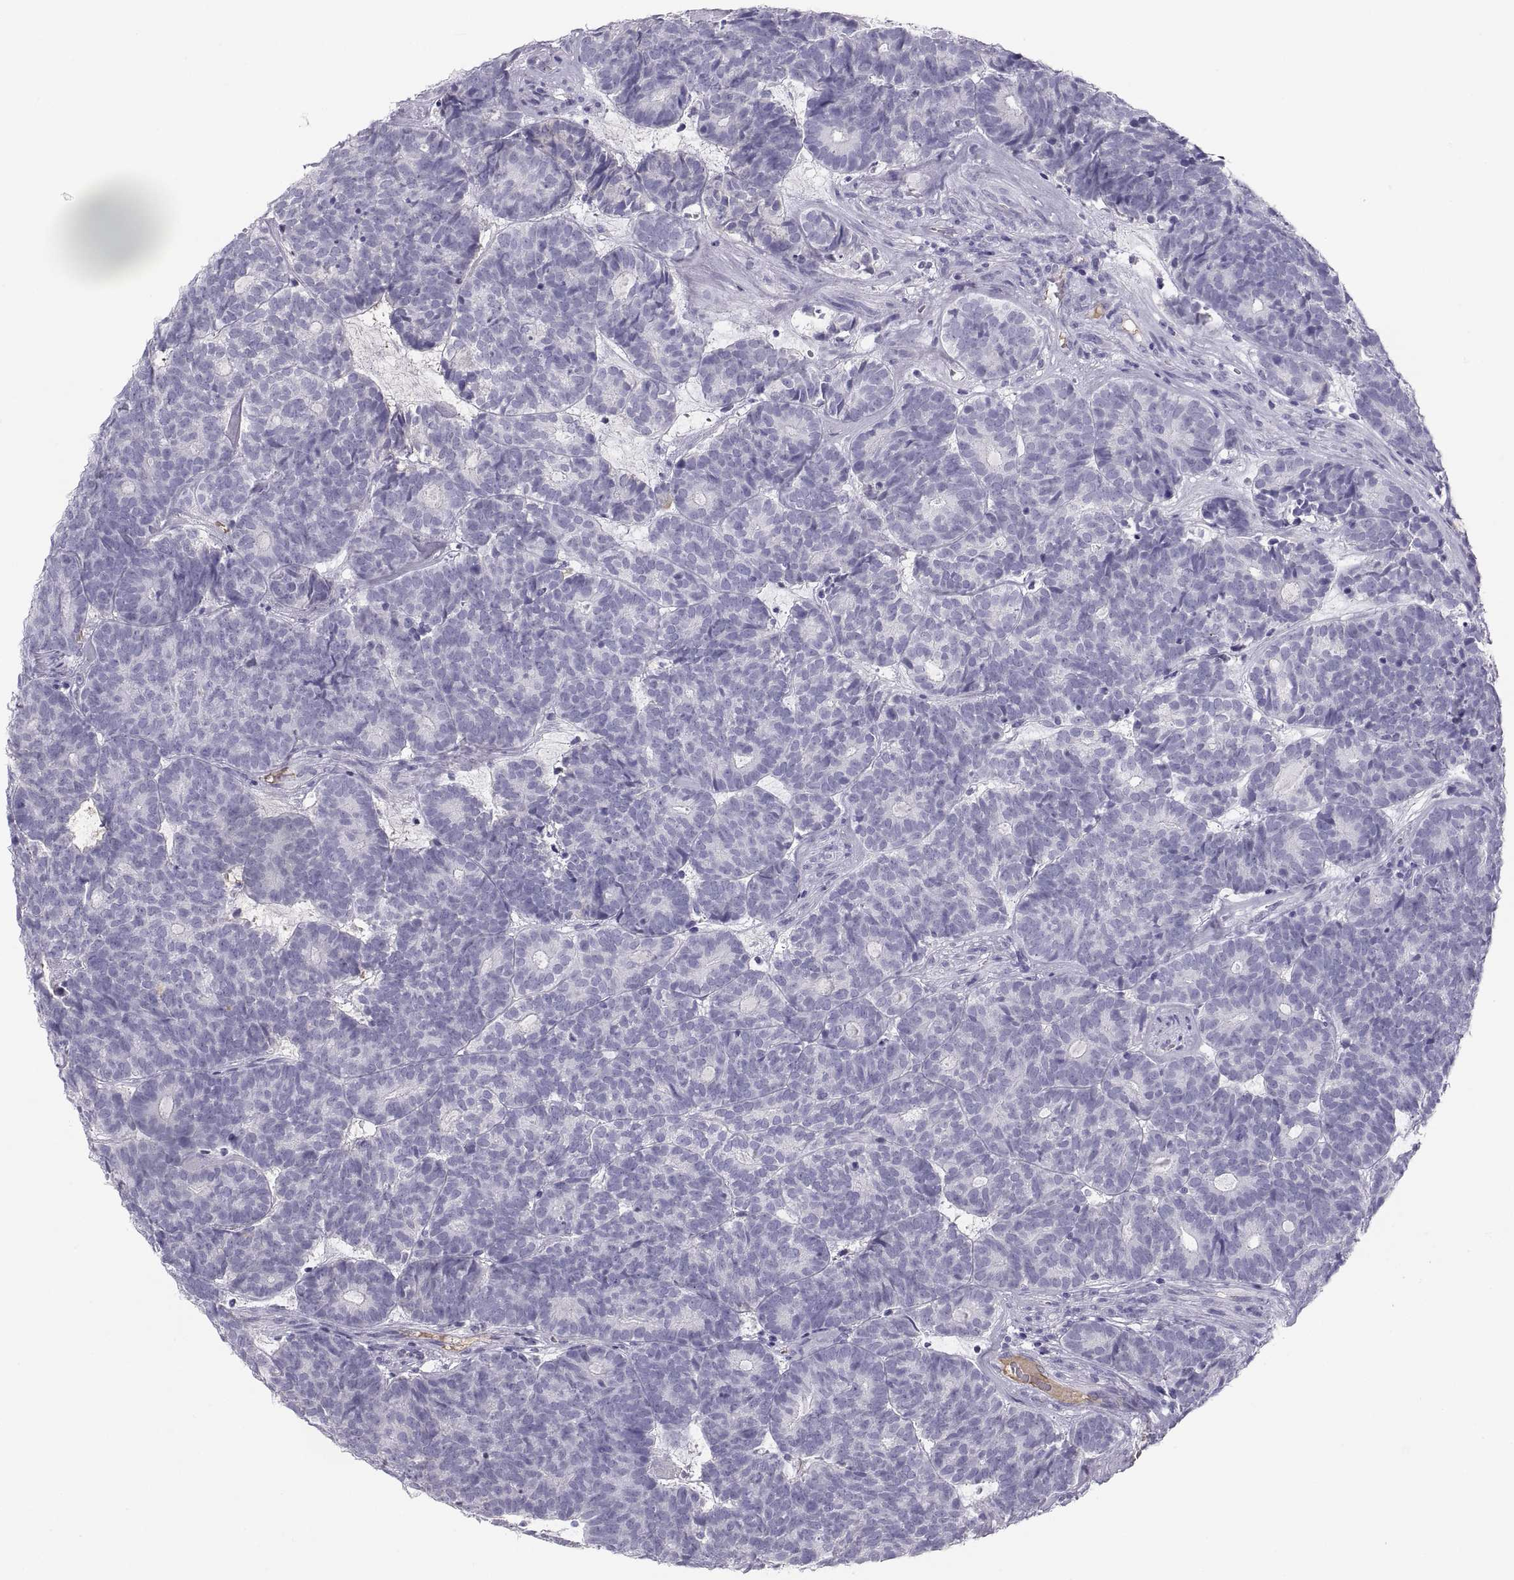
{"staining": {"intensity": "negative", "quantity": "none", "location": "none"}, "tissue": "head and neck cancer", "cell_type": "Tumor cells", "image_type": "cancer", "snomed": [{"axis": "morphology", "description": "Adenocarcinoma, NOS"}, {"axis": "topography", "description": "Head-Neck"}], "caption": "Human head and neck adenocarcinoma stained for a protein using immunohistochemistry demonstrates no staining in tumor cells.", "gene": "MAGEB2", "patient": {"sex": "female", "age": 81}}